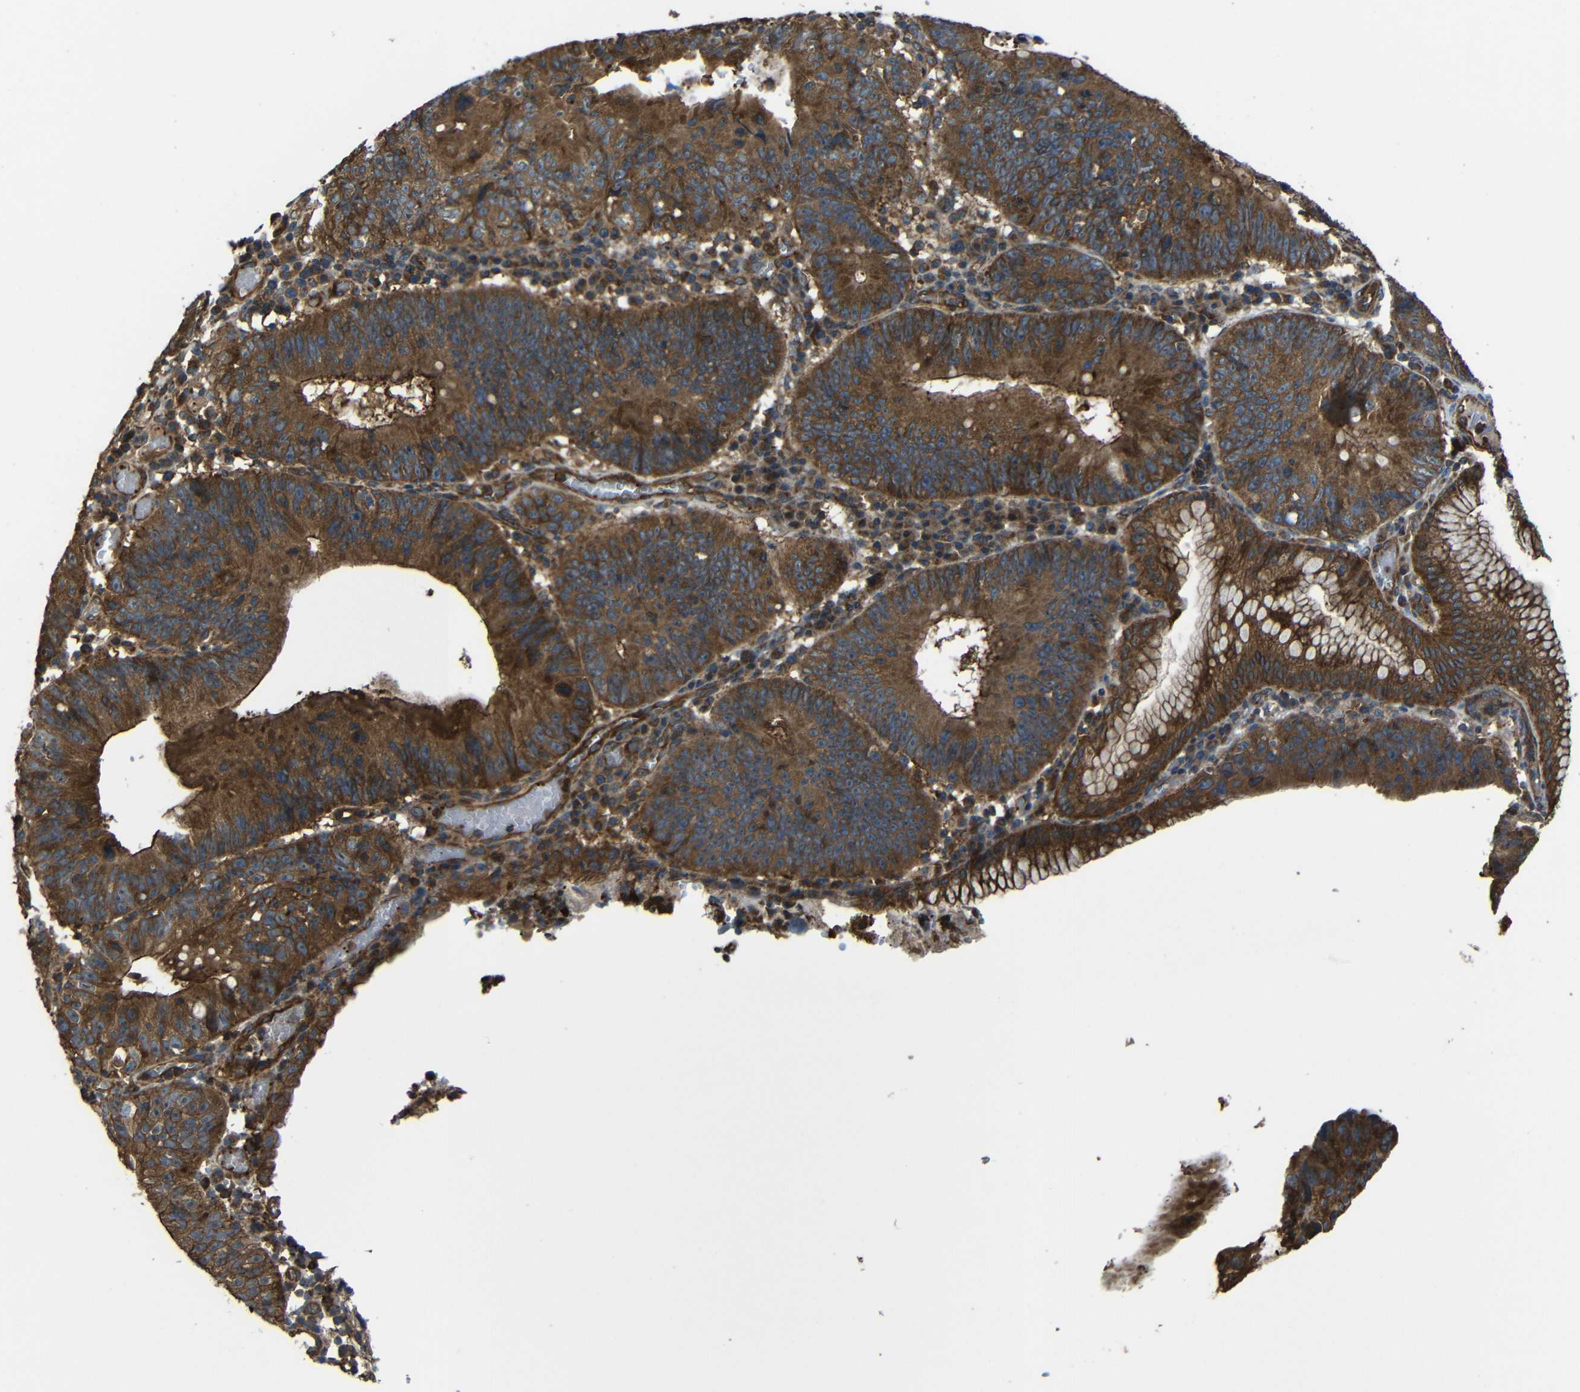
{"staining": {"intensity": "strong", "quantity": ">75%", "location": "cytoplasmic/membranous"}, "tissue": "stomach cancer", "cell_type": "Tumor cells", "image_type": "cancer", "snomed": [{"axis": "morphology", "description": "Adenocarcinoma, NOS"}, {"axis": "topography", "description": "Stomach"}], "caption": "Stomach cancer (adenocarcinoma) stained with a brown dye shows strong cytoplasmic/membranous positive expression in about >75% of tumor cells.", "gene": "PTCH1", "patient": {"sex": "male", "age": 59}}